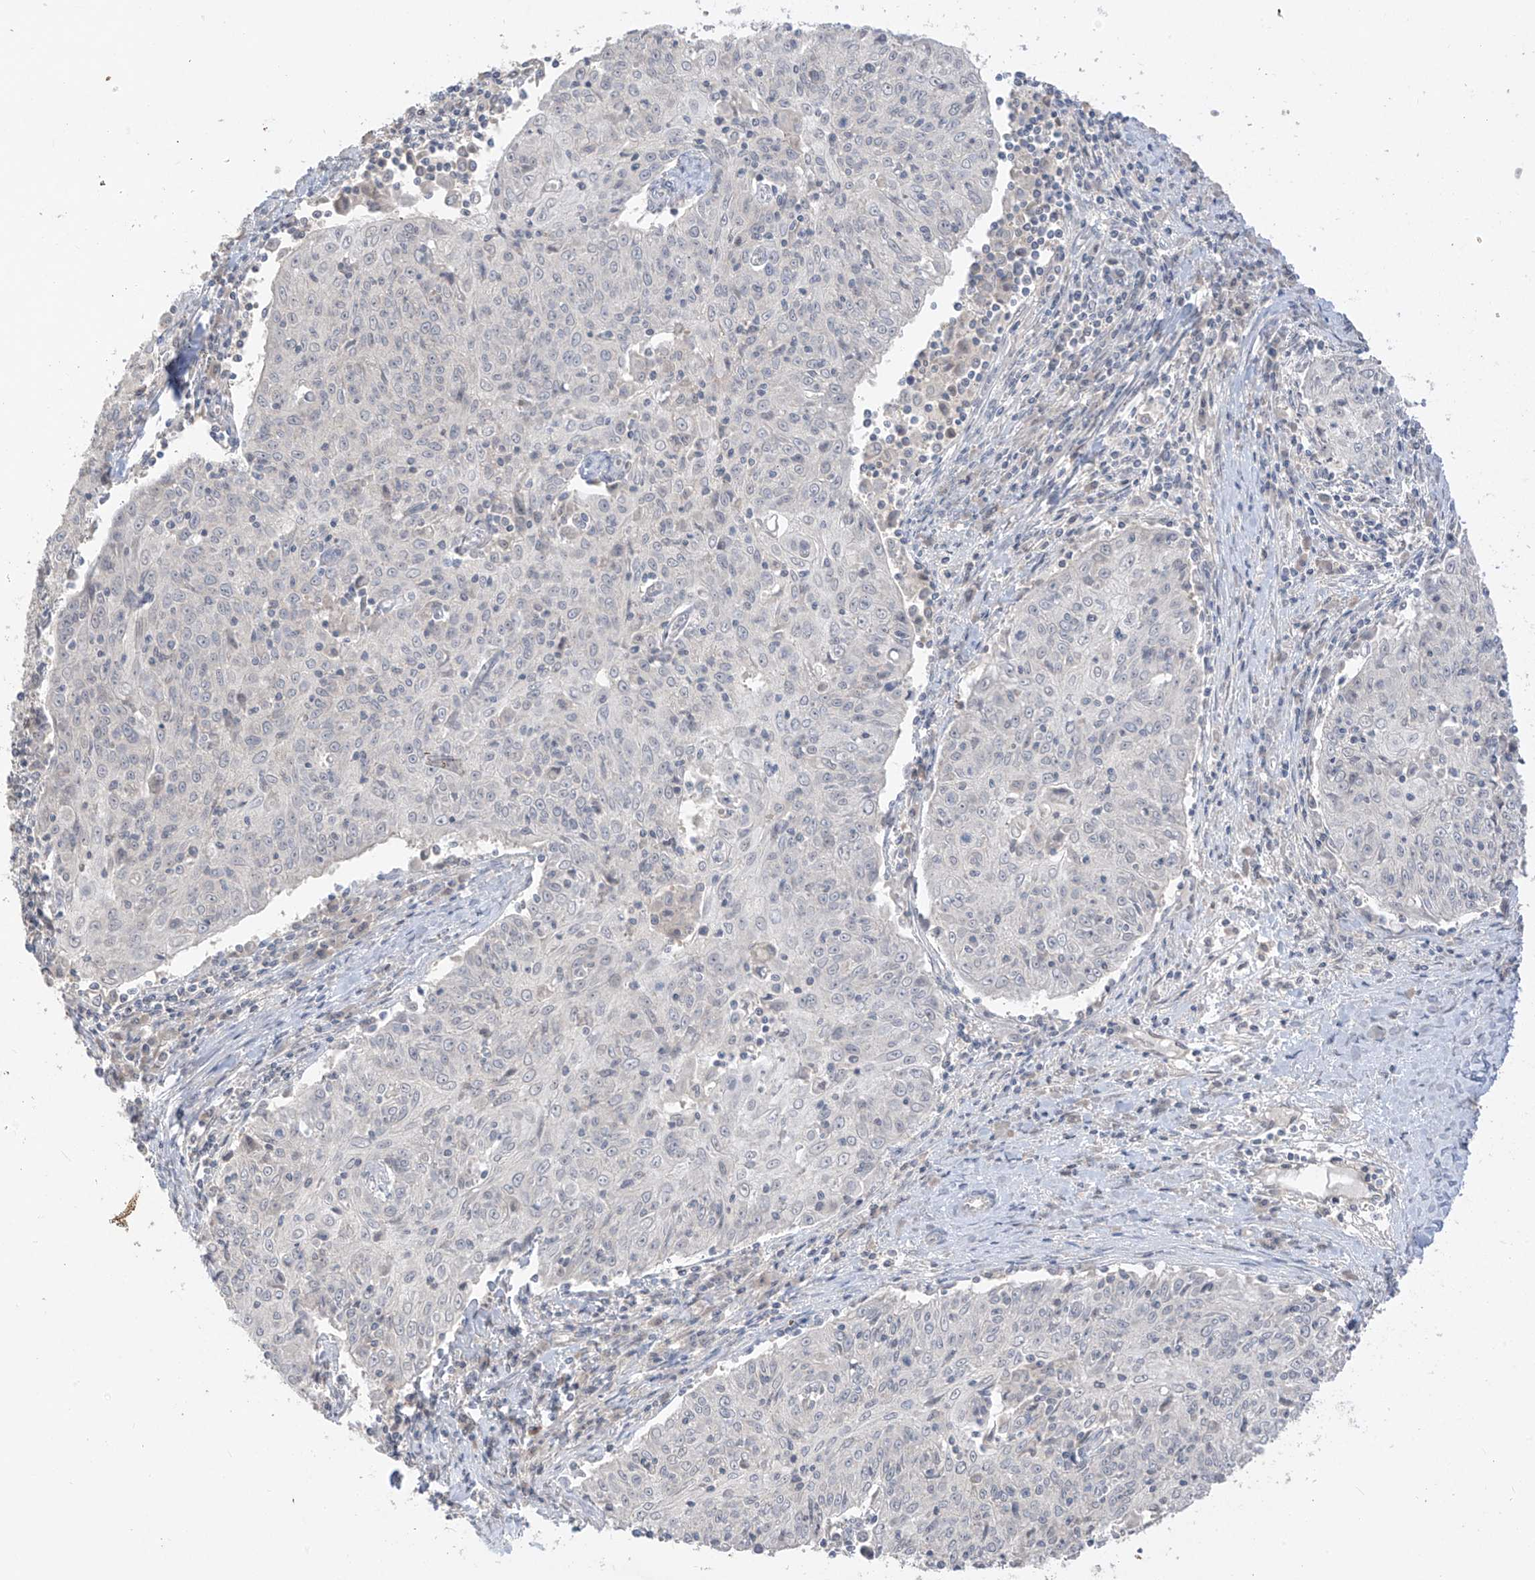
{"staining": {"intensity": "negative", "quantity": "none", "location": "none"}, "tissue": "cervical cancer", "cell_type": "Tumor cells", "image_type": "cancer", "snomed": [{"axis": "morphology", "description": "Squamous cell carcinoma, NOS"}, {"axis": "topography", "description": "Cervix"}], "caption": "IHC of human cervical cancer exhibits no positivity in tumor cells.", "gene": "ANGEL2", "patient": {"sex": "female", "age": 48}}